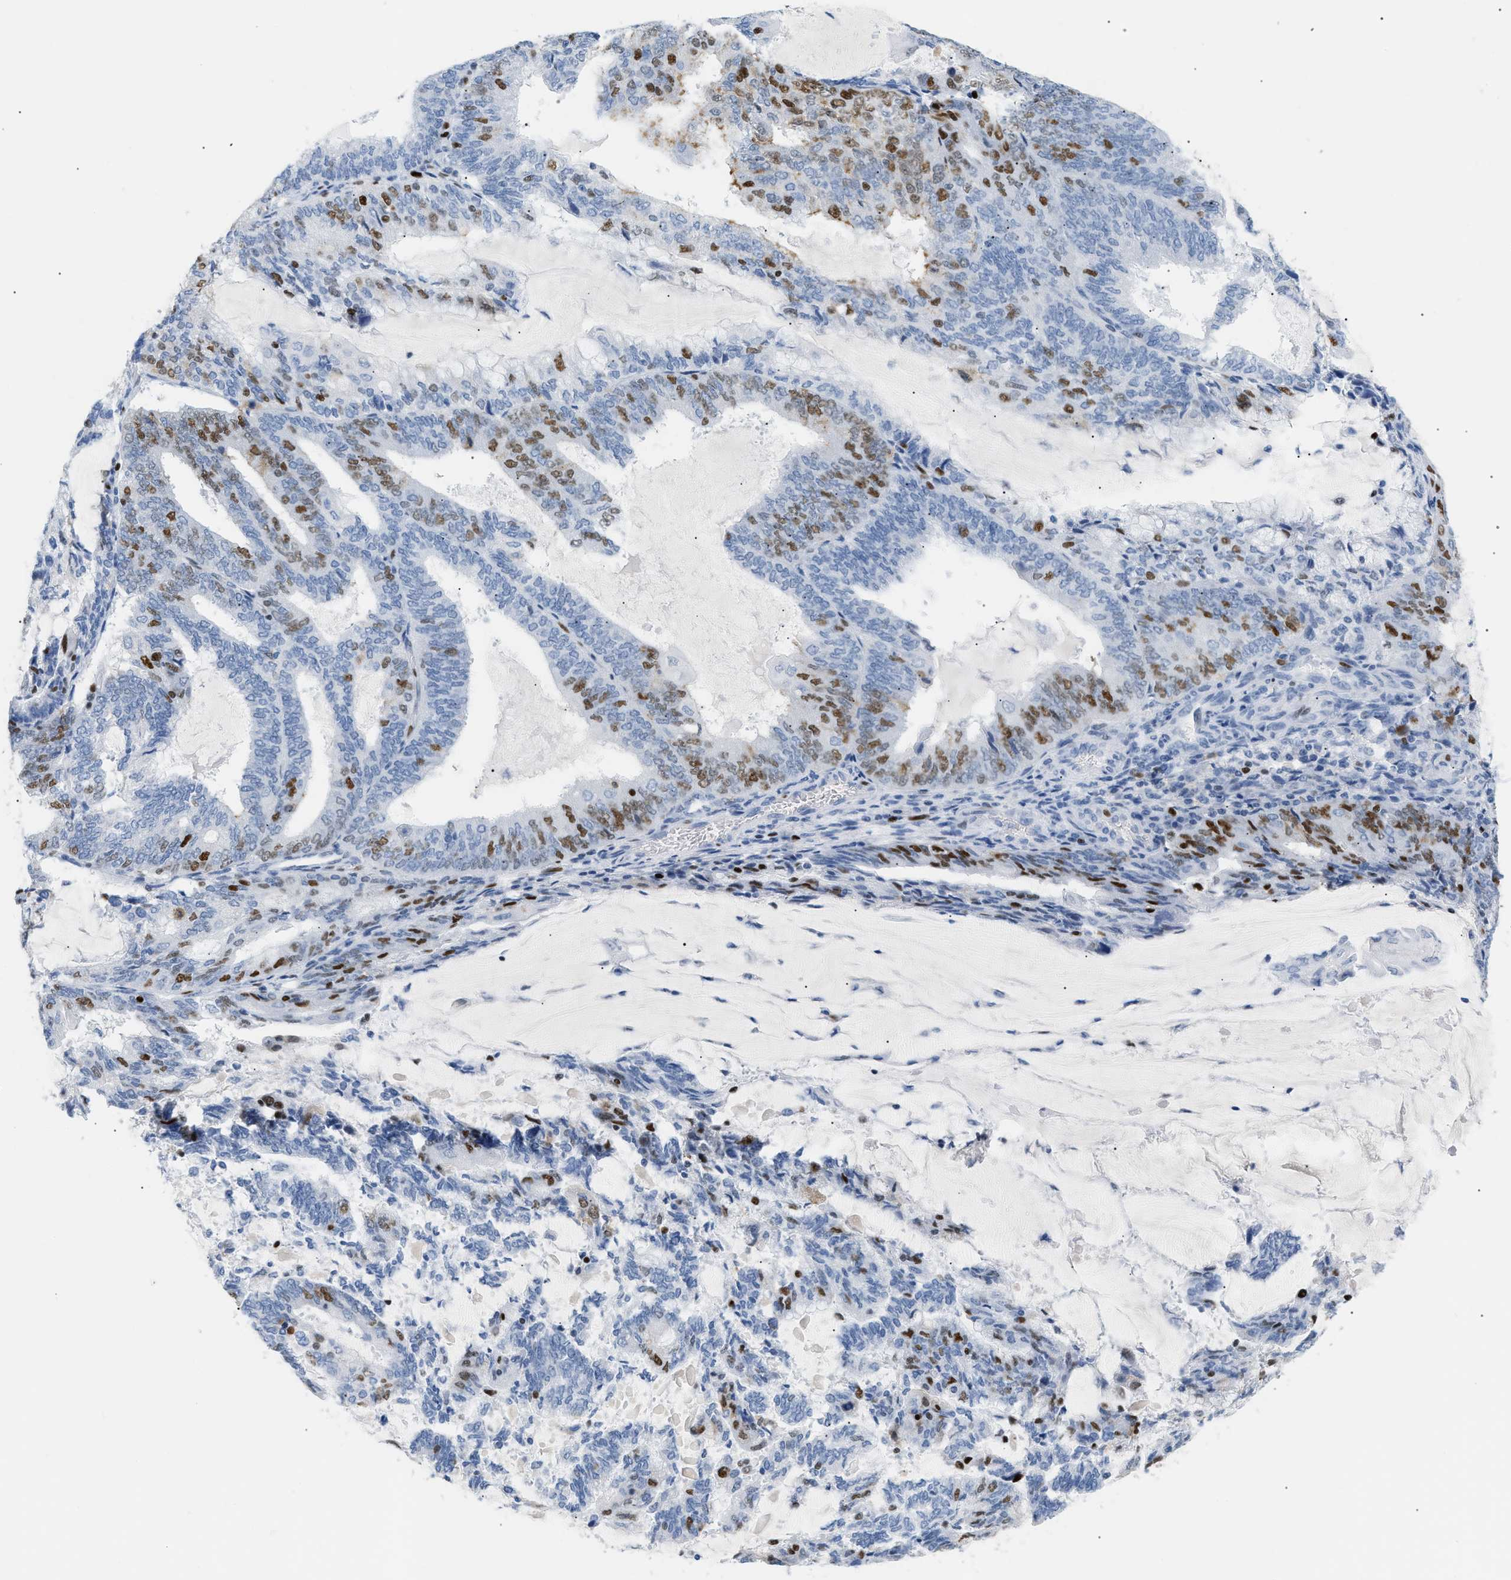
{"staining": {"intensity": "moderate", "quantity": "25%-75%", "location": "nuclear"}, "tissue": "endometrial cancer", "cell_type": "Tumor cells", "image_type": "cancer", "snomed": [{"axis": "morphology", "description": "Adenocarcinoma, NOS"}, {"axis": "topography", "description": "Endometrium"}], "caption": "Endometrial cancer stained with immunohistochemistry (IHC) displays moderate nuclear staining in about 25%-75% of tumor cells.", "gene": "MCM7", "patient": {"sex": "female", "age": 81}}